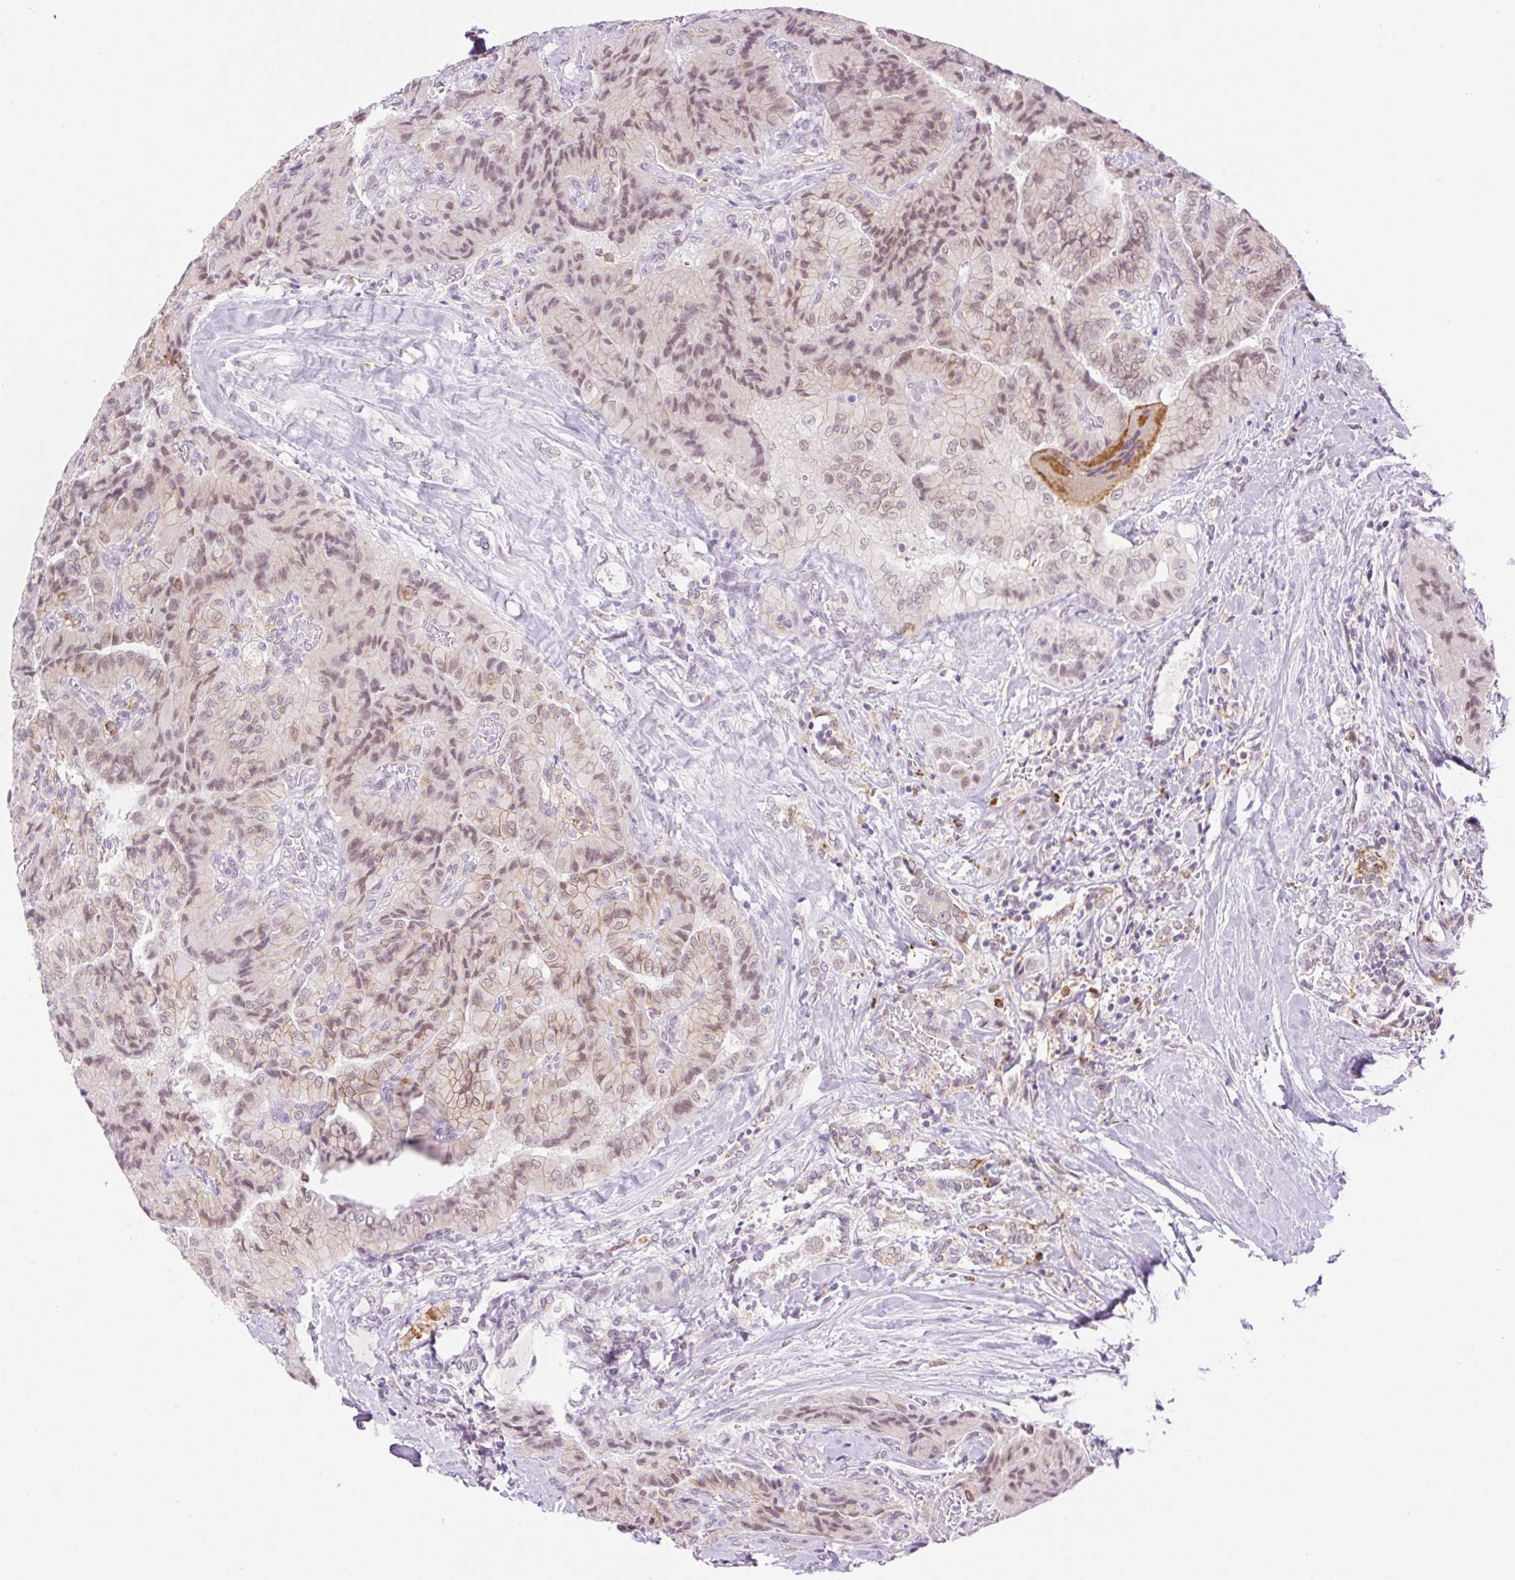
{"staining": {"intensity": "moderate", "quantity": "25%-75%", "location": "cytoplasmic/membranous,nuclear"}, "tissue": "thyroid cancer", "cell_type": "Tumor cells", "image_type": "cancer", "snomed": [{"axis": "morphology", "description": "Normal tissue, NOS"}, {"axis": "morphology", "description": "Papillary adenocarcinoma, NOS"}, {"axis": "topography", "description": "Thyroid gland"}], "caption": "An image of human thyroid cancer (papillary adenocarcinoma) stained for a protein shows moderate cytoplasmic/membranous and nuclear brown staining in tumor cells.", "gene": "PALM3", "patient": {"sex": "female", "age": 59}}